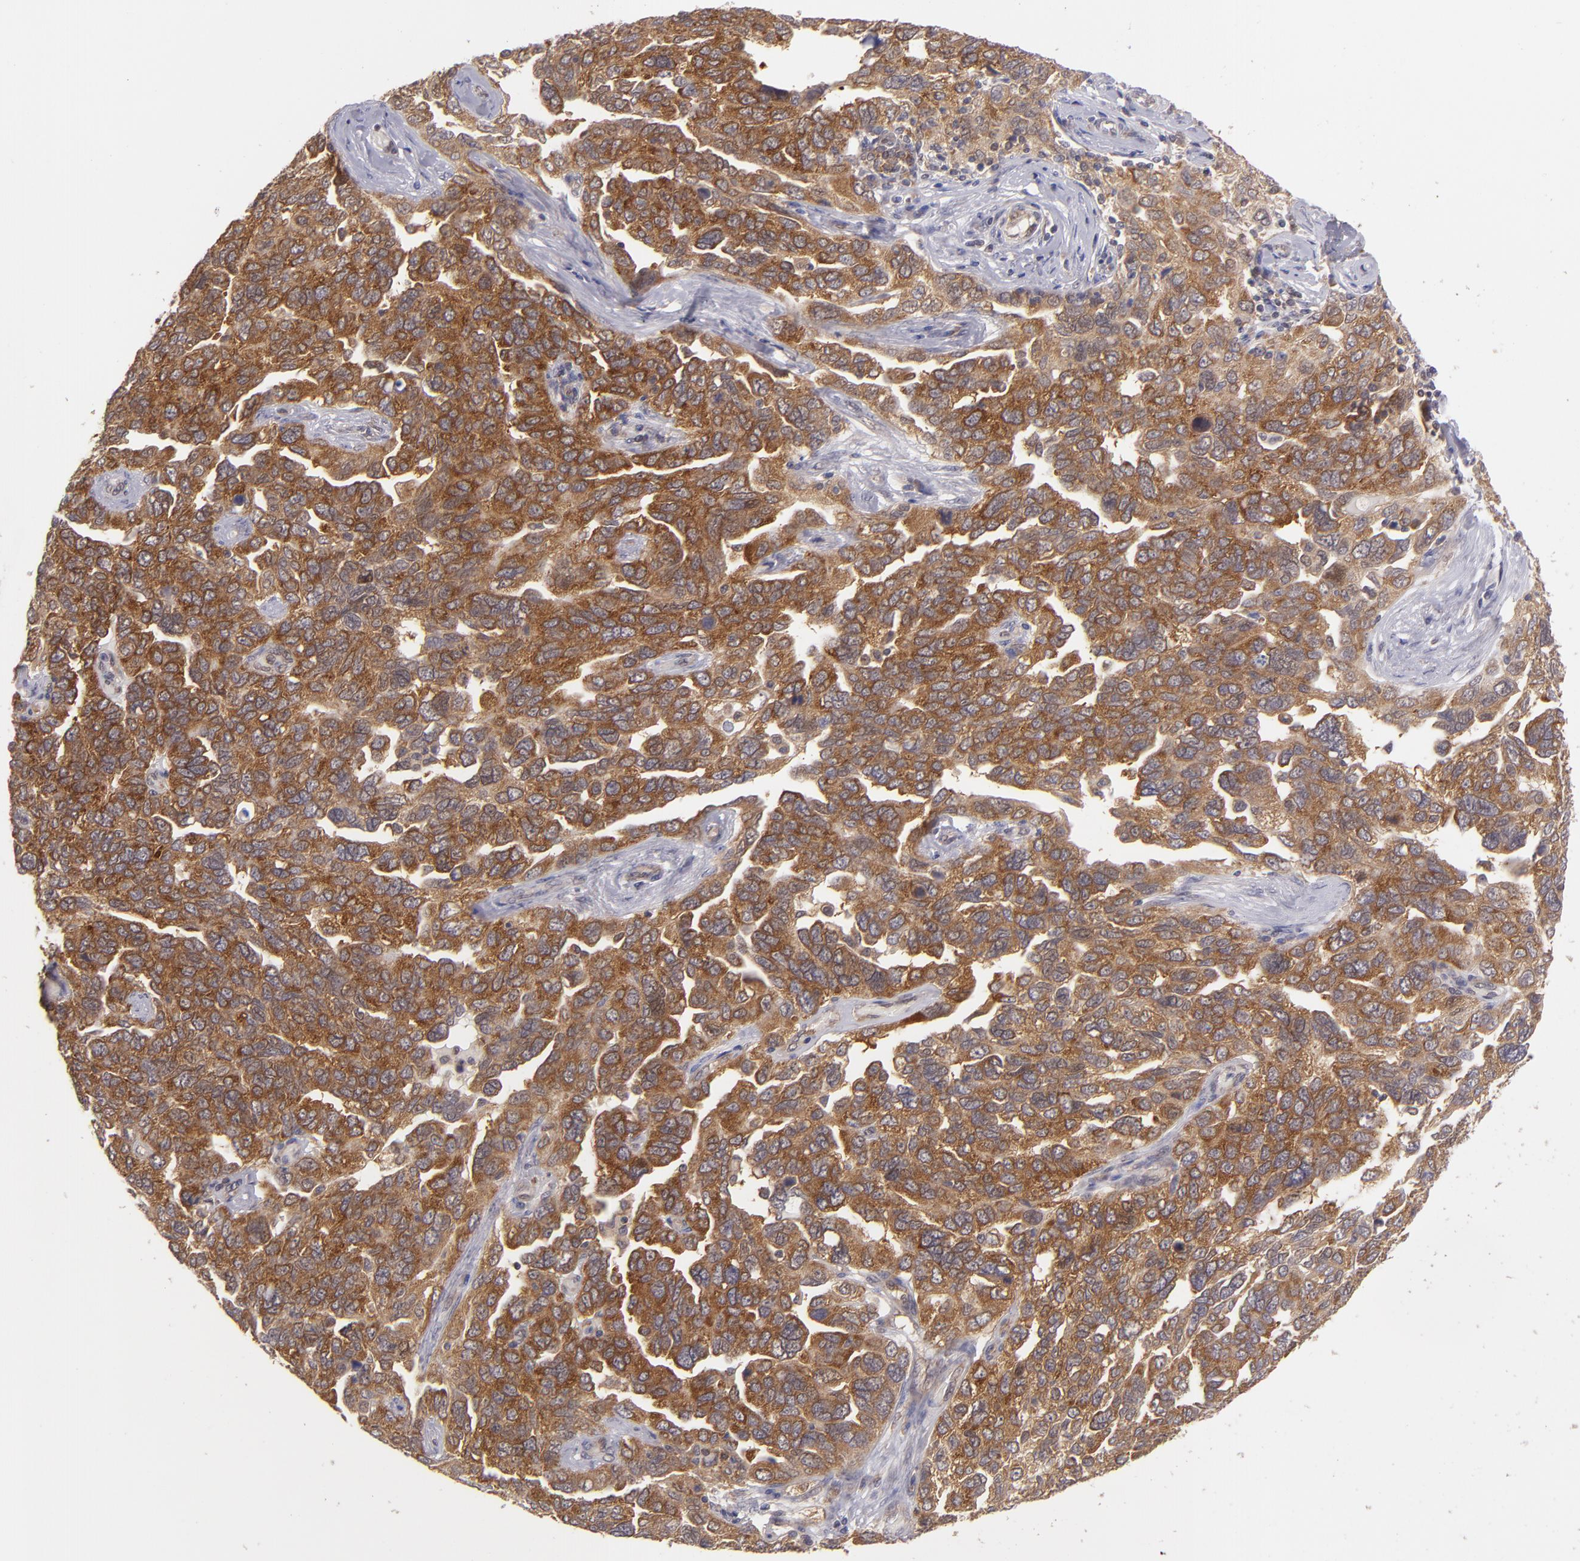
{"staining": {"intensity": "strong", "quantity": ">75%", "location": "cytoplasmic/membranous"}, "tissue": "ovarian cancer", "cell_type": "Tumor cells", "image_type": "cancer", "snomed": [{"axis": "morphology", "description": "Cystadenocarcinoma, serous, NOS"}, {"axis": "topography", "description": "Ovary"}], "caption": "Immunohistochemical staining of ovarian cancer (serous cystadenocarcinoma) demonstrates strong cytoplasmic/membranous protein positivity in approximately >75% of tumor cells. Nuclei are stained in blue.", "gene": "PTPN13", "patient": {"sex": "female", "age": 64}}